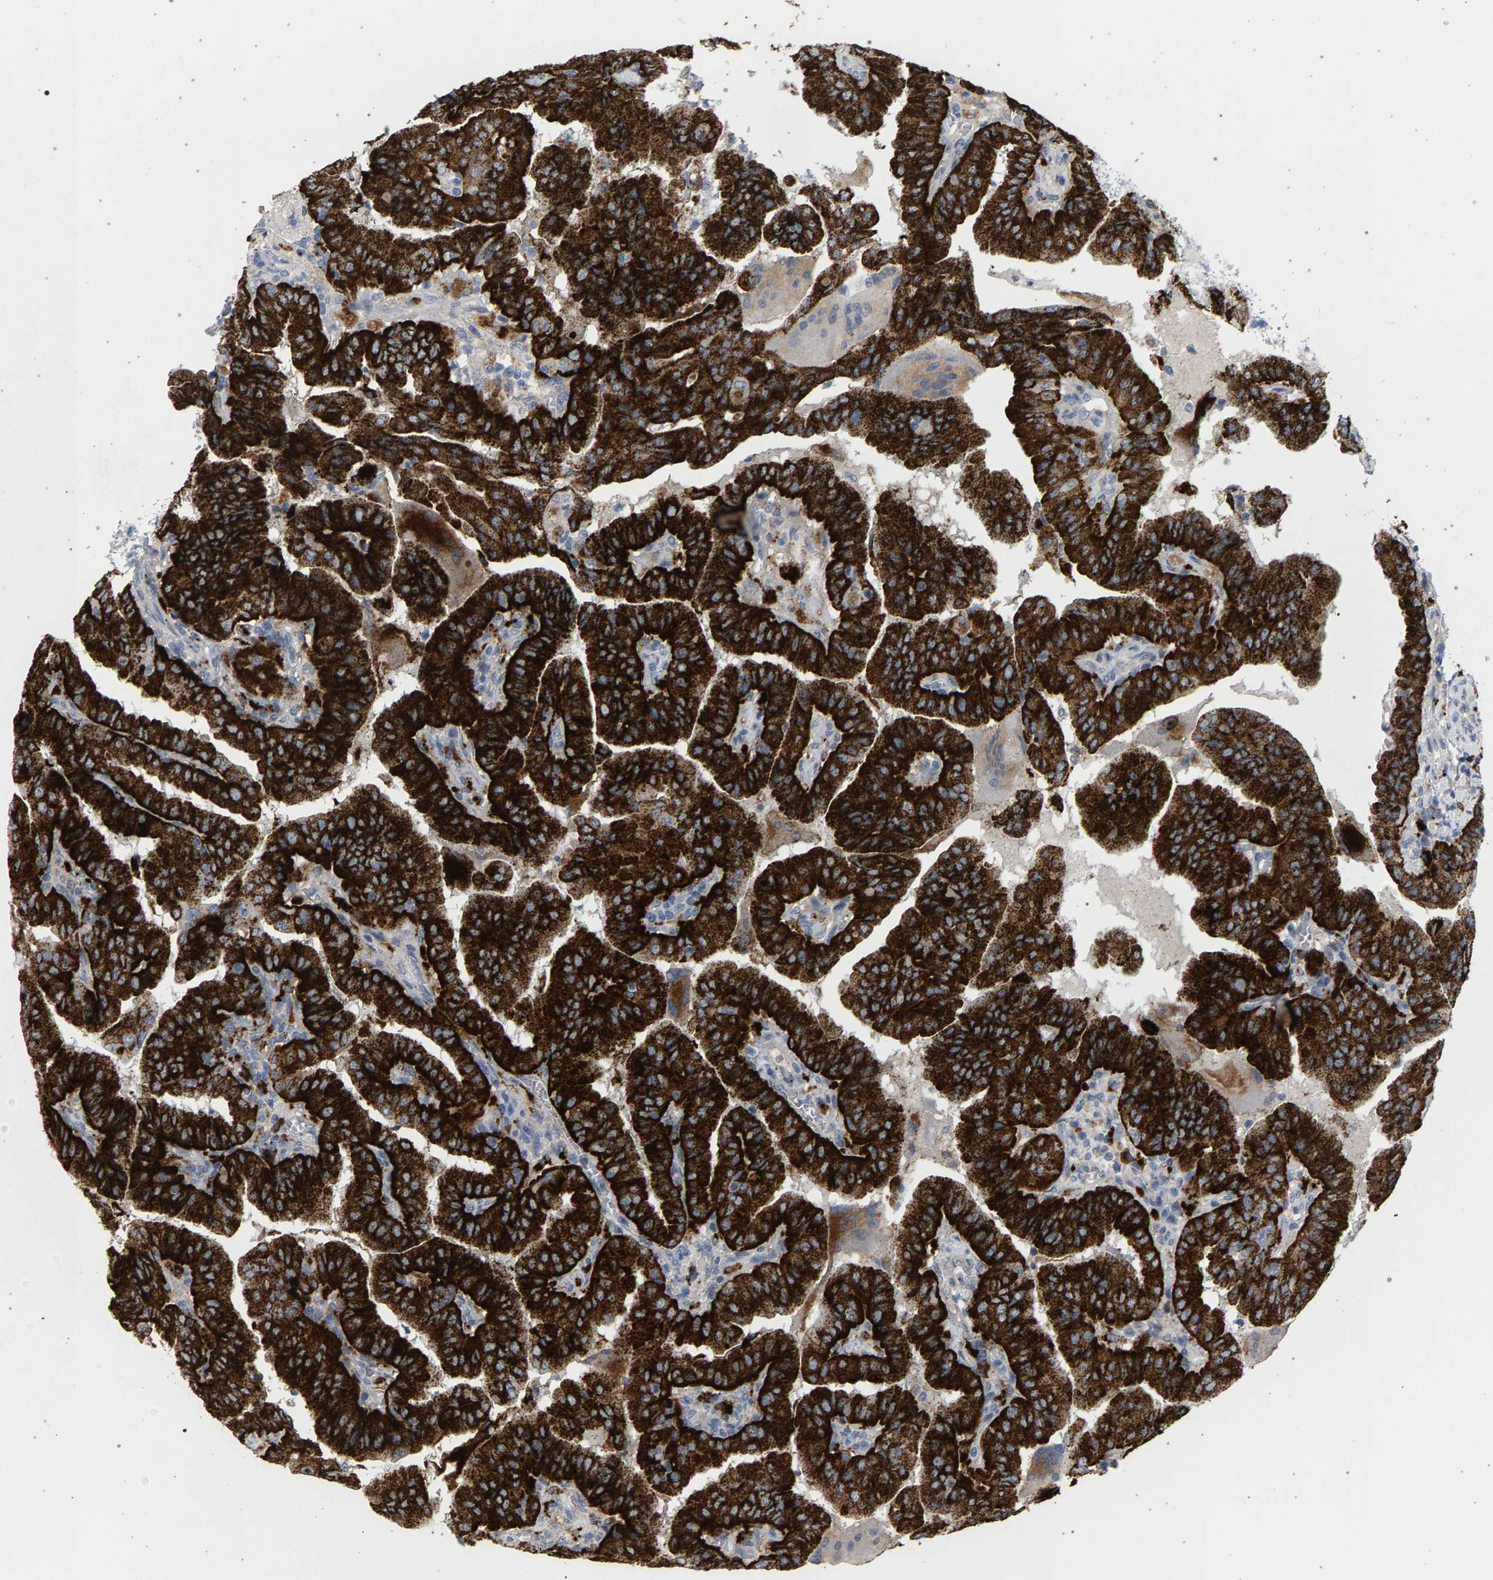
{"staining": {"intensity": "strong", "quantity": ">75%", "location": "cytoplasmic/membranous"}, "tissue": "thyroid cancer", "cell_type": "Tumor cells", "image_type": "cancer", "snomed": [{"axis": "morphology", "description": "Papillary adenocarcinoma, NOS"}, {"axis": "topography", "description": "Thyroid gland"}], "caption": "A micrograph of thyroid cancer (papillary adenocarcinoma) stained for a protein reveals strong cytoplasmic/membranous brown staining in tumor cells.", "gene": "MAMDC2", "patient": {"sex": "male", "age": 33}}